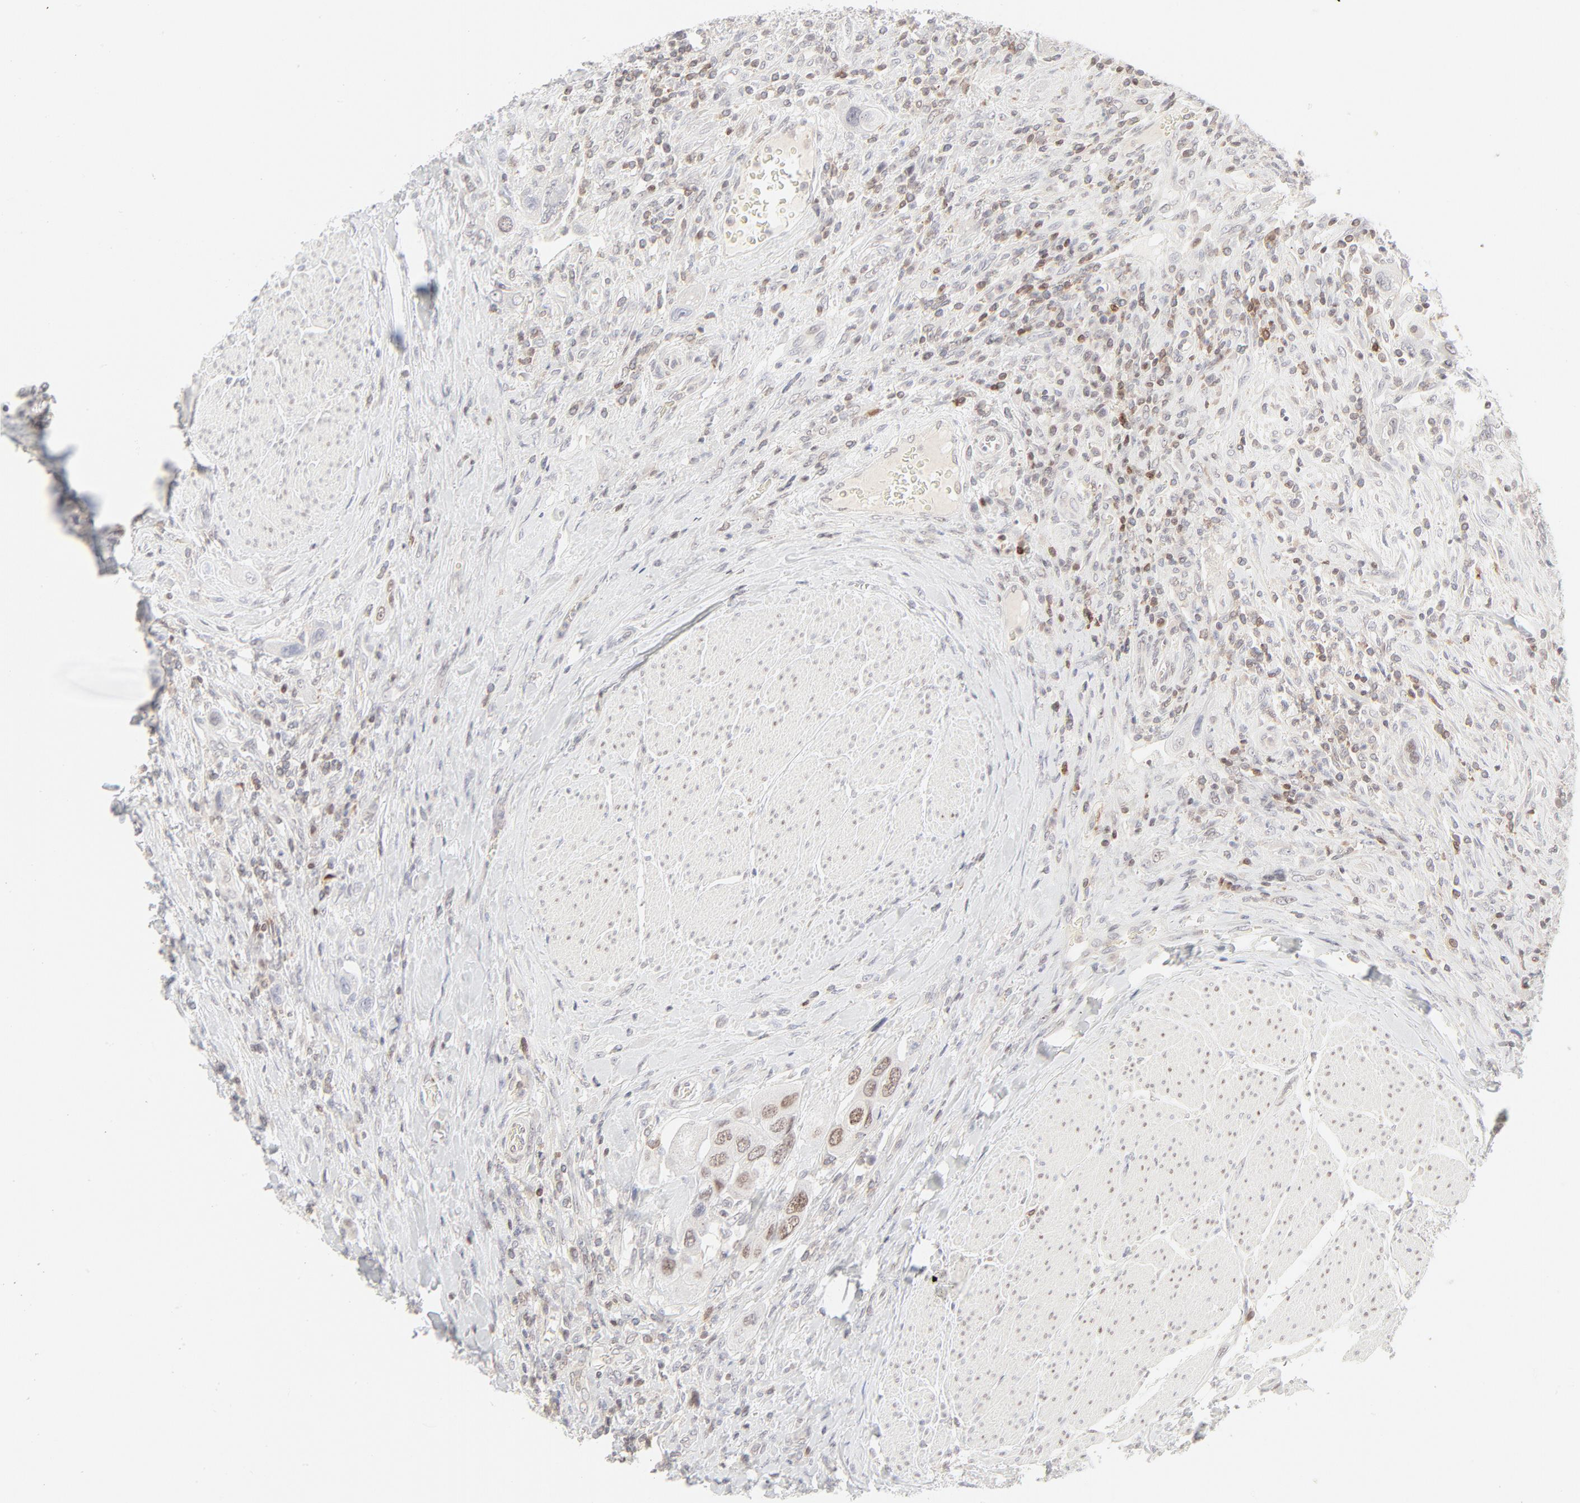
{"staining": {"intensity": "moderate", "quantity": "25%-75%", "location": "nuclear"}, "tissue": "urothelial cancer", "cell_type": "Tumor cells", "image_type": "cancer", "snomed": [{"axis": "morphology", "description": "Urothelial carcinoma, High grade"}, {"axis": "topography", "description": "Urinary bladder"}], "caption": "Immunohistochemical staining of human urothelial cancer demonstrates medium levels of moderate nuclear protein staining in approximately 25%-75% of tumor cells.", "gene": "PRKCB", "patient": {"sex": "male", "age": 50}}